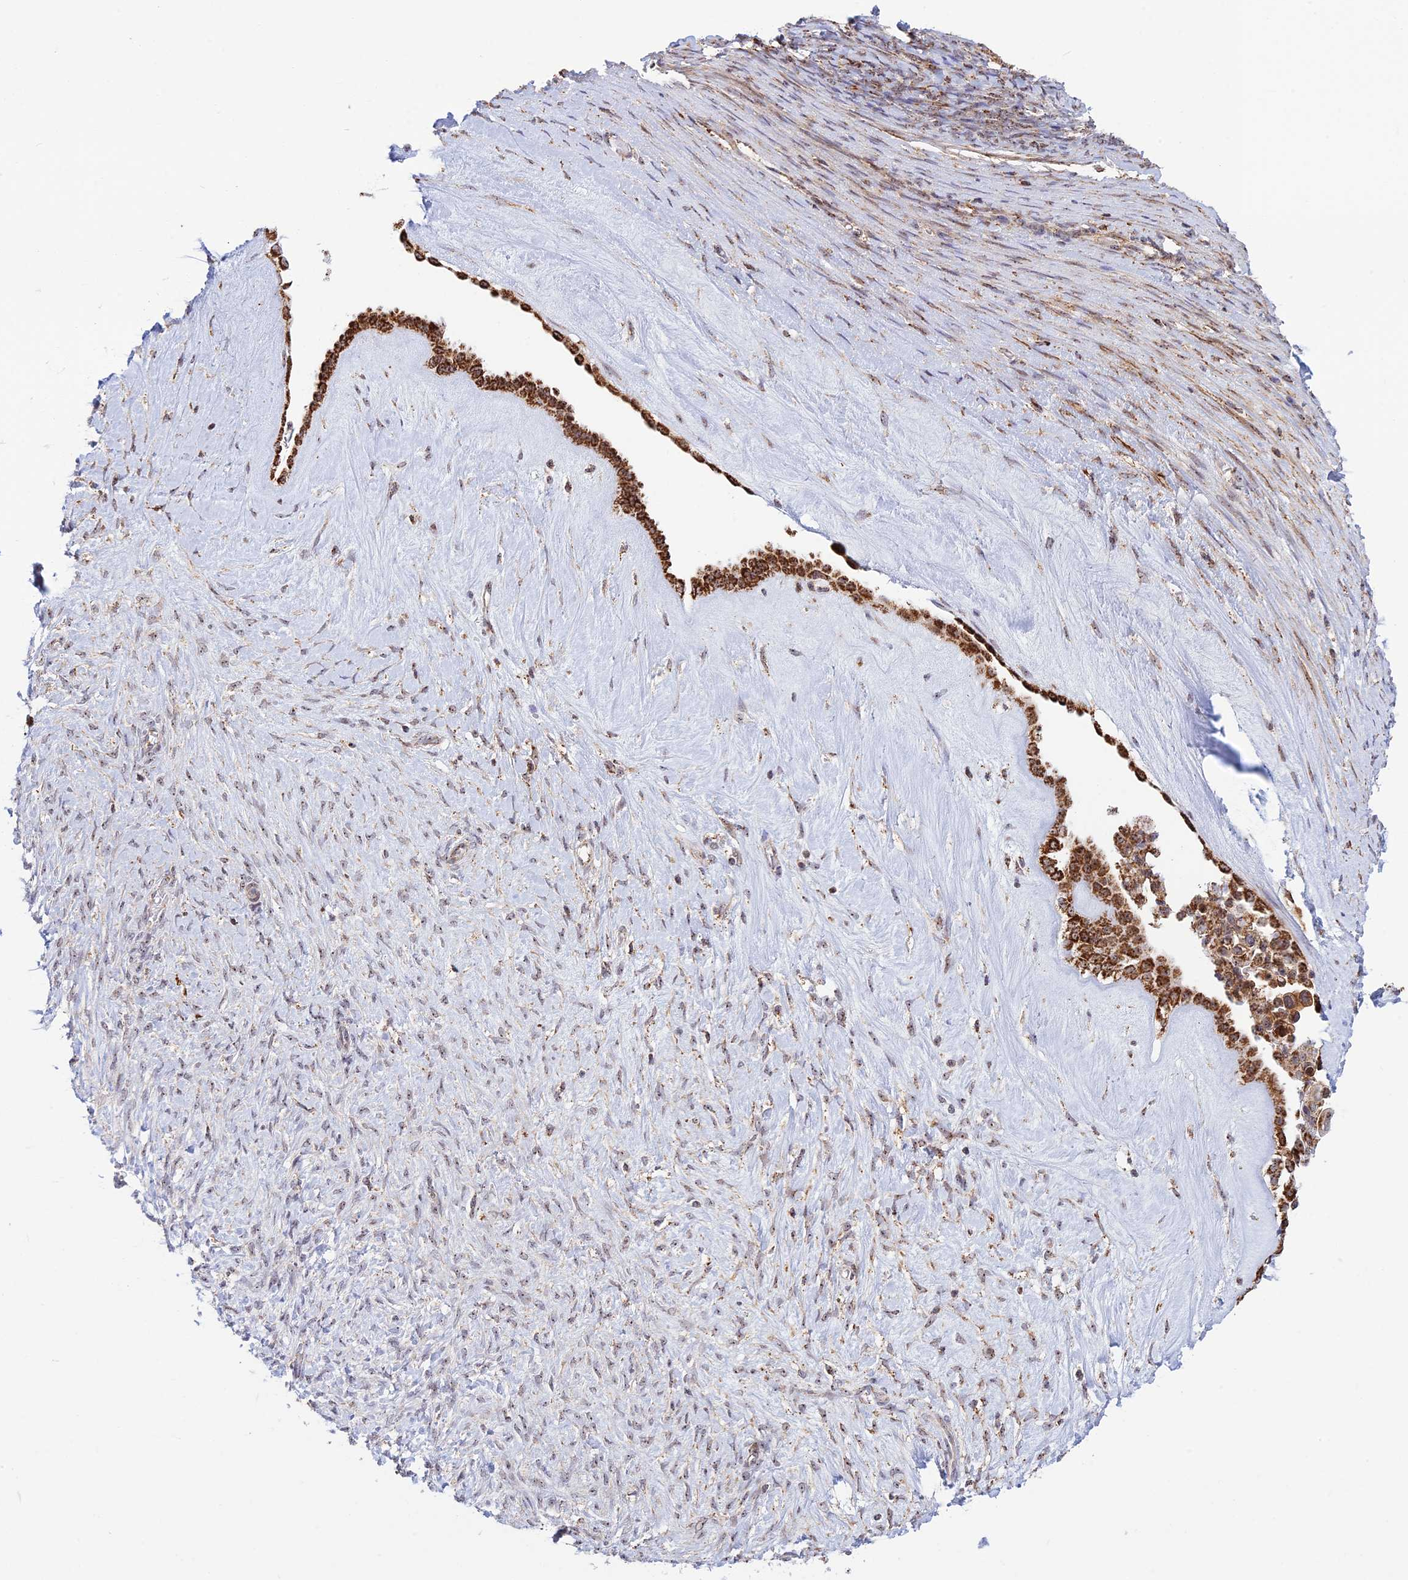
{"staining": {"intensity": "strong", "quantity": ">75%", "location": "cytoplasmic/membranous"}, "tissue": "ovarian cancer", "cell_type": "Tumor cells", "image_type": "cancer", "snomed": [{"axis": "morphology", "description": "Cystadenocarcinoma, serous, NOS"}, {"axis": "topography", "description": "Ovary"}], "caption": "This micrograph reveals IHC staining of serous cystadenocarcinoma (ovarian), with high strong cytoplasmic/membranous positivity in approximately >75% of tumor cells.", "gene": "POLR1G", "patient": {"sex": "female", "age": 56}}